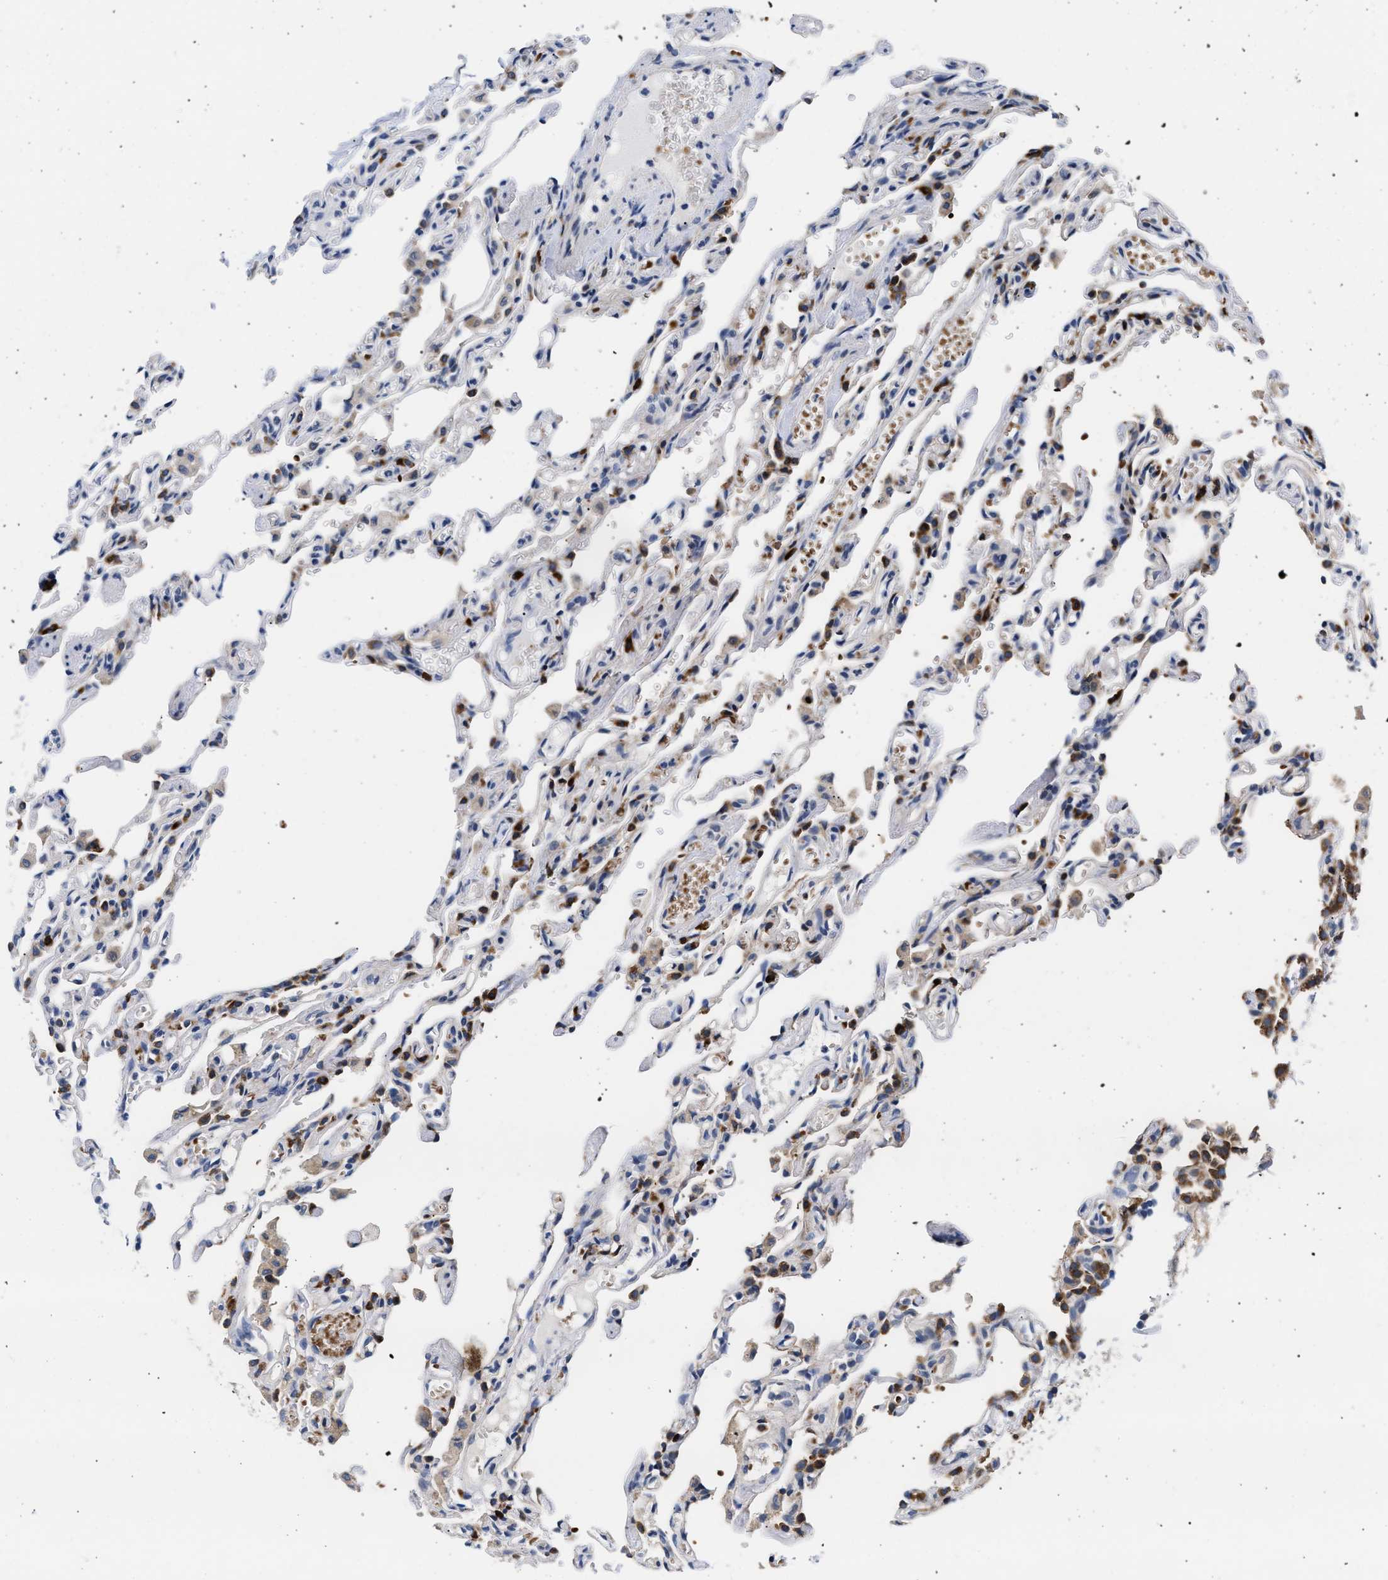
{"staining": {"intensity": "moderate", "quantity": "<25%", "location": "cytoplasmic/membranous"}, "tissue": "lung", "cell_type": "Alveolar cells", "image_type": "normal", "snomed": [{"axis": "morphology", "description": "Normal tissue, NOS"}, {"axis": "topography", "description": "Lung"}], "caption": "Alveolar cells display low levels of moderate cytoplasmic/membranous expression in approximately <25% of cells in benign human lung. The staining was performed using DAB (3,3'-diaminobenzidine), with brown indicating positive protein expression. Nuclei are stained blue with hematoxylin.", "gene": "RINT1", "patient": {"sex": "male", "age": 21}}